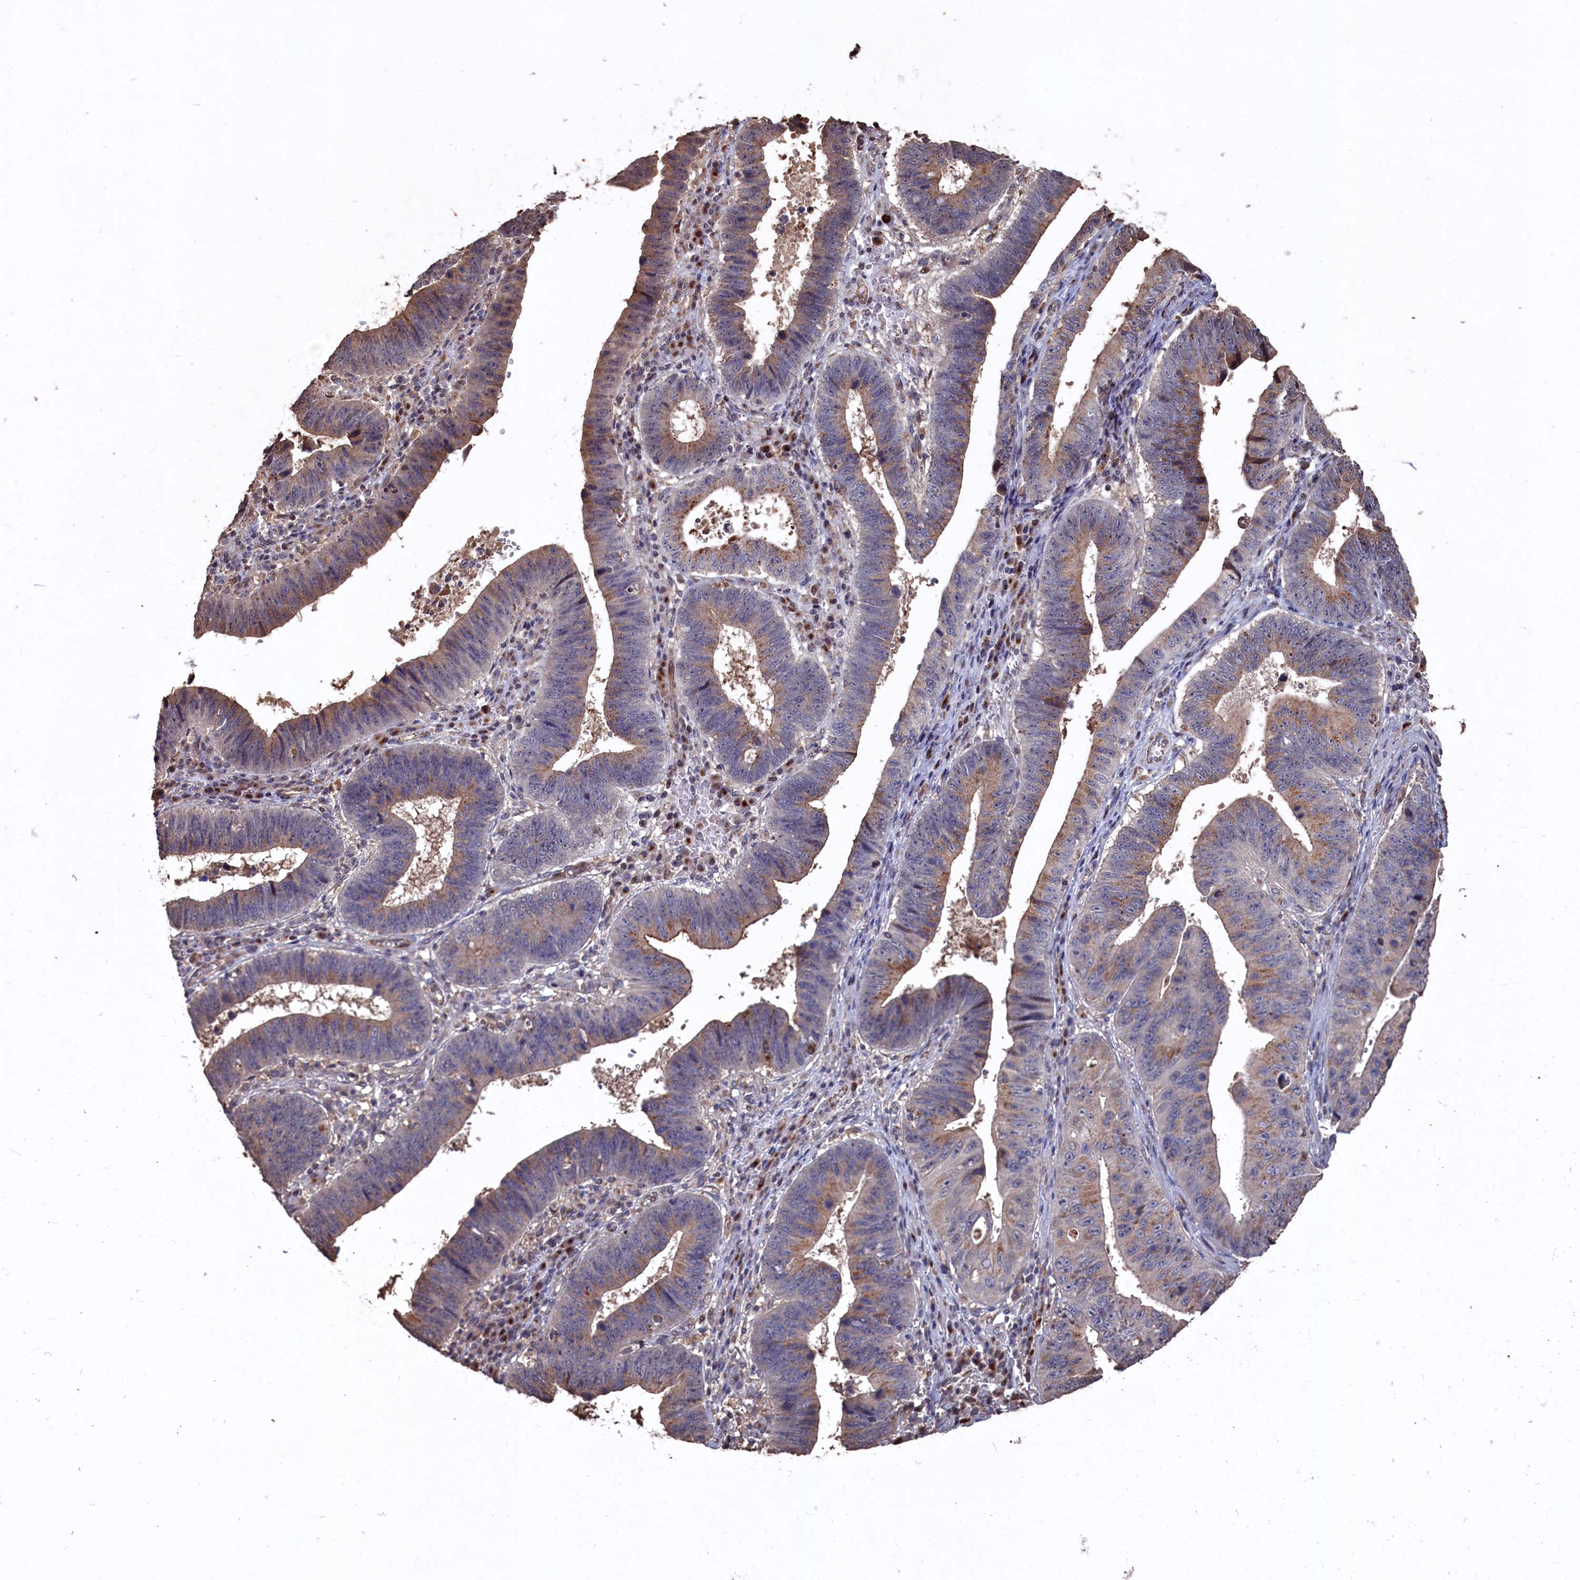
{"staining": {"intensity": "moderate", "quantity": "25%-75%", "location": "cytoplasmic/membranous"}, "tissue": "stomach cancer", "cell_type": "Tumor cells", "image_type": "cancer", "snomed": [{"axis": "morphology", "description": "Adenocarcinoma, NOS"}, {"axis": "topography", "description": "Stomach"}], "caption": "Stomach cancer (adenocarcinoma) stained with a brown dye shows moderate cytoplasmic/membranous positive staining in approximately 25%-75% of tumor cells.", "gene": "NAA60", "patient": {"sex": "male", "age": 59}}